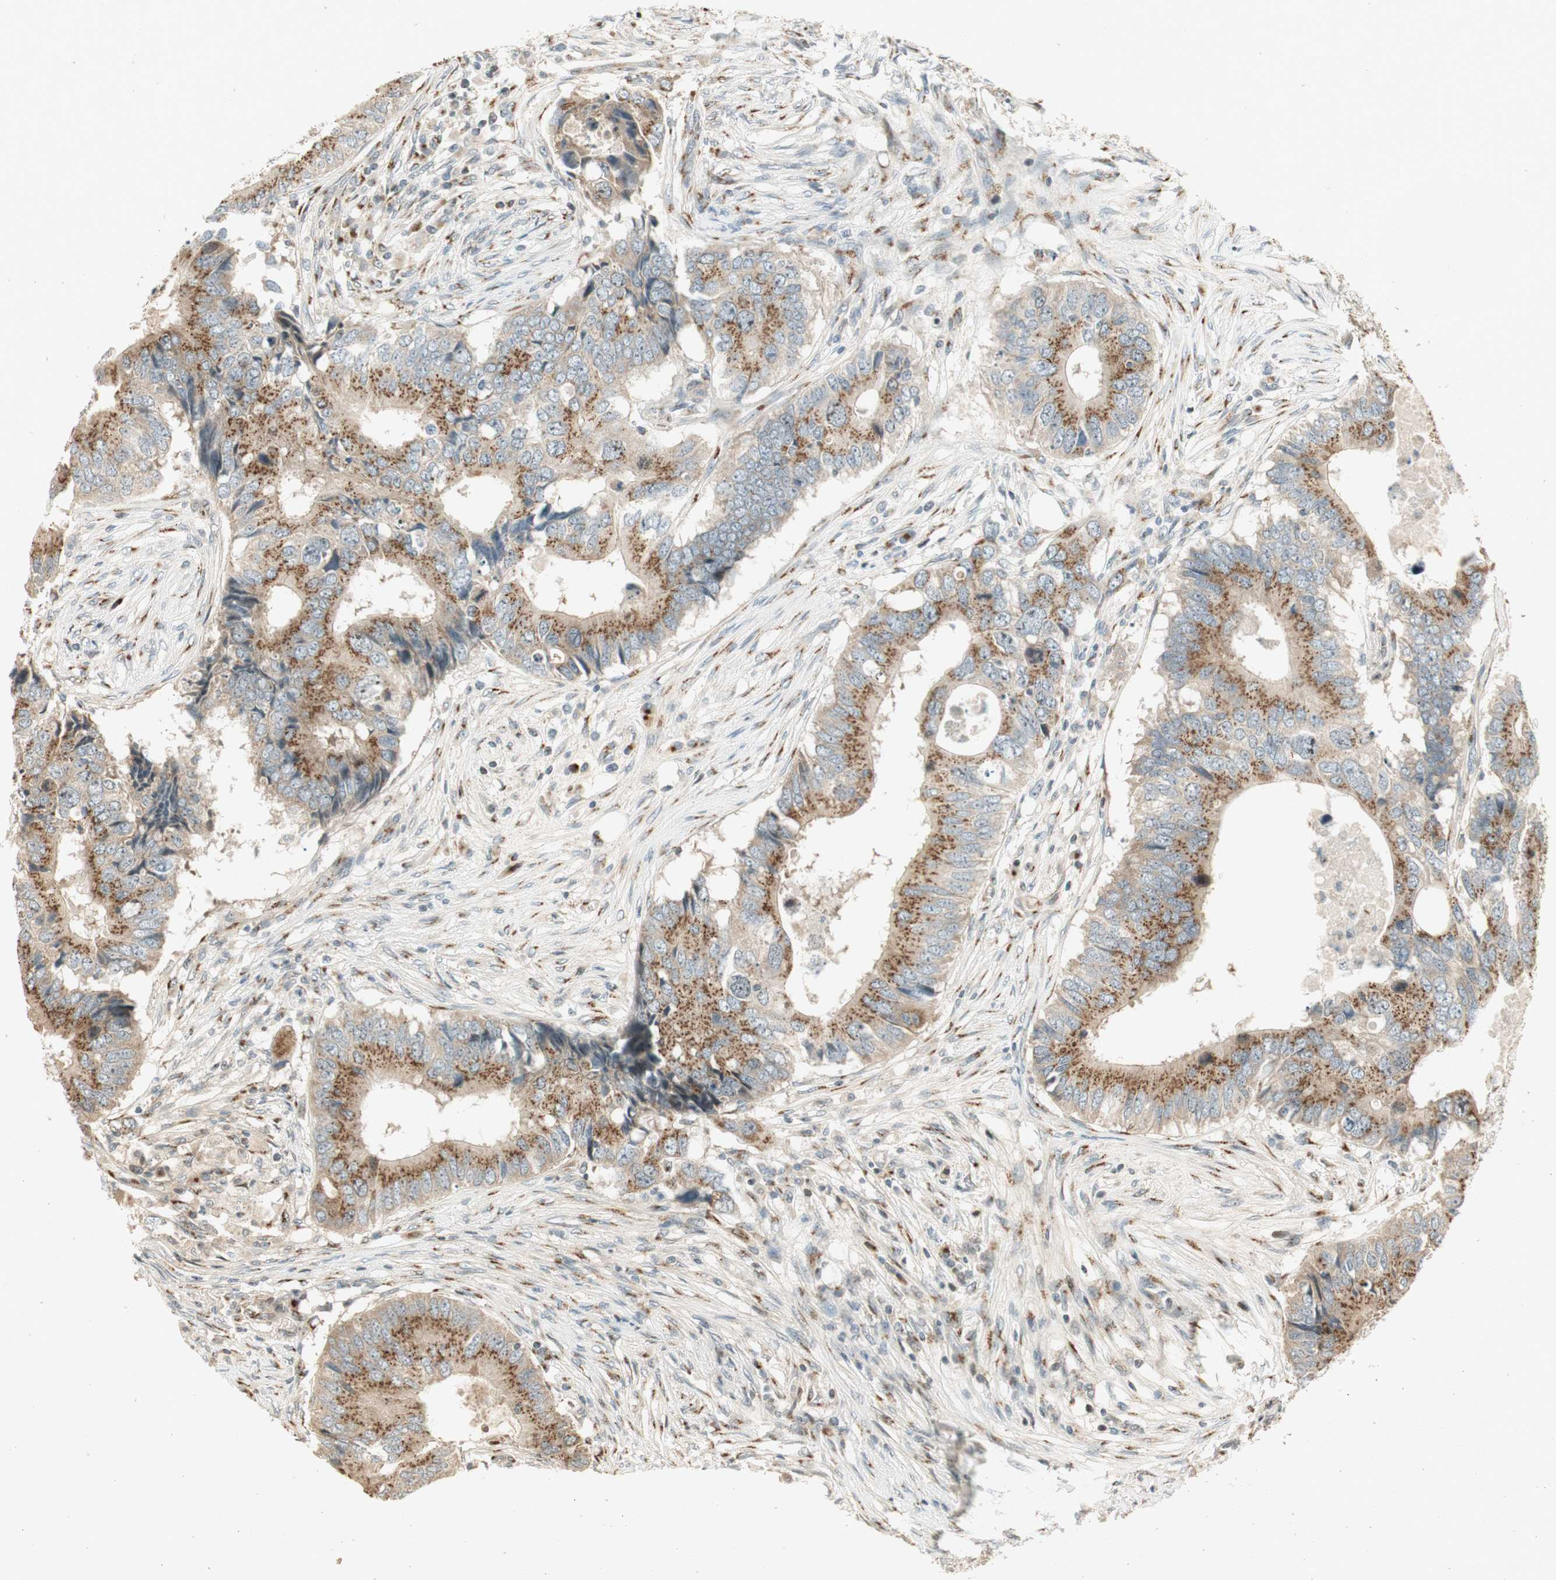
{"staining": {"intensity": "moderate", "quantity": ">75%", "location": "cytoplasmic/membranous"}, "tissue": "colorectal cancer", "cell_type": "Tumor cells", "image_type": "cancer", "snomed": [{"axis": "morphology", "description": "Adenocarcinoma, NOS"}, {"axis": "topography", "description": "Colon"}], "caption": "Protein staining of colorectal cancer (adenocarcinoma) tissue shows moderate cytoplasmic/membranous expression in approximately >75% of tumor cells.", "gene": "NEO1", "patient": {"sex": "male", "age": 71}}